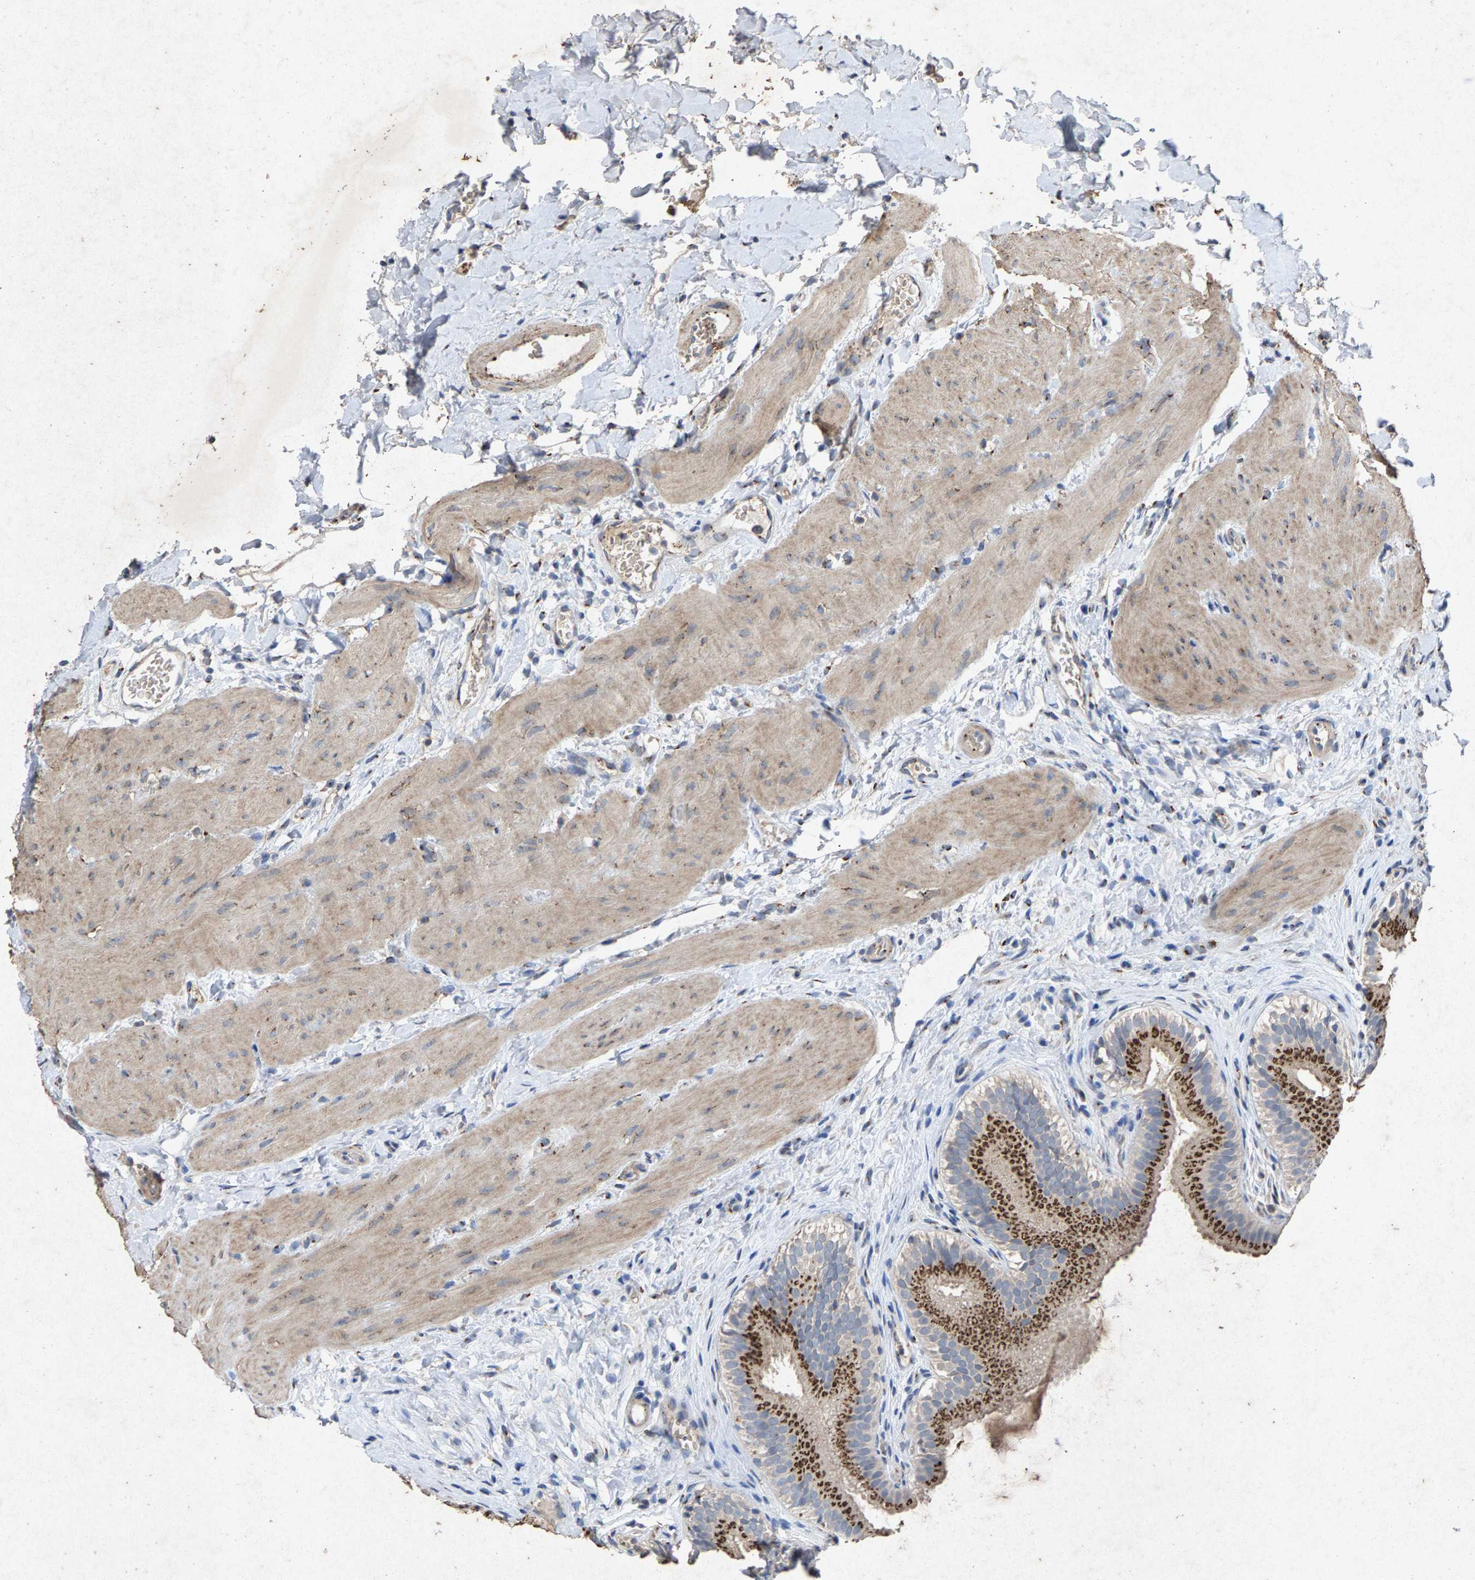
{"staining": {"intensity": "strong", "quantity": ">75%", "location": "cytoplasmic/membranous"}, "tissue": "gallbladder", "cell_type": "Glandular cells", "image_type": "normal", "snomed": [{"axis": "morphology", "description": "Normal tissue, NOS"}, {"axis": "topography", "description": "Gallbladder"}], "caption": "Immunohistochemistry micrograph of unremarkable human gallbladder stained for a protein (brown), which shows high levels of strong cytoplasmic/membranous staining in approximately >75% of glandular cells.", "gene": "MAN2A1", "patient": {"sex": "female", "age": 26}}